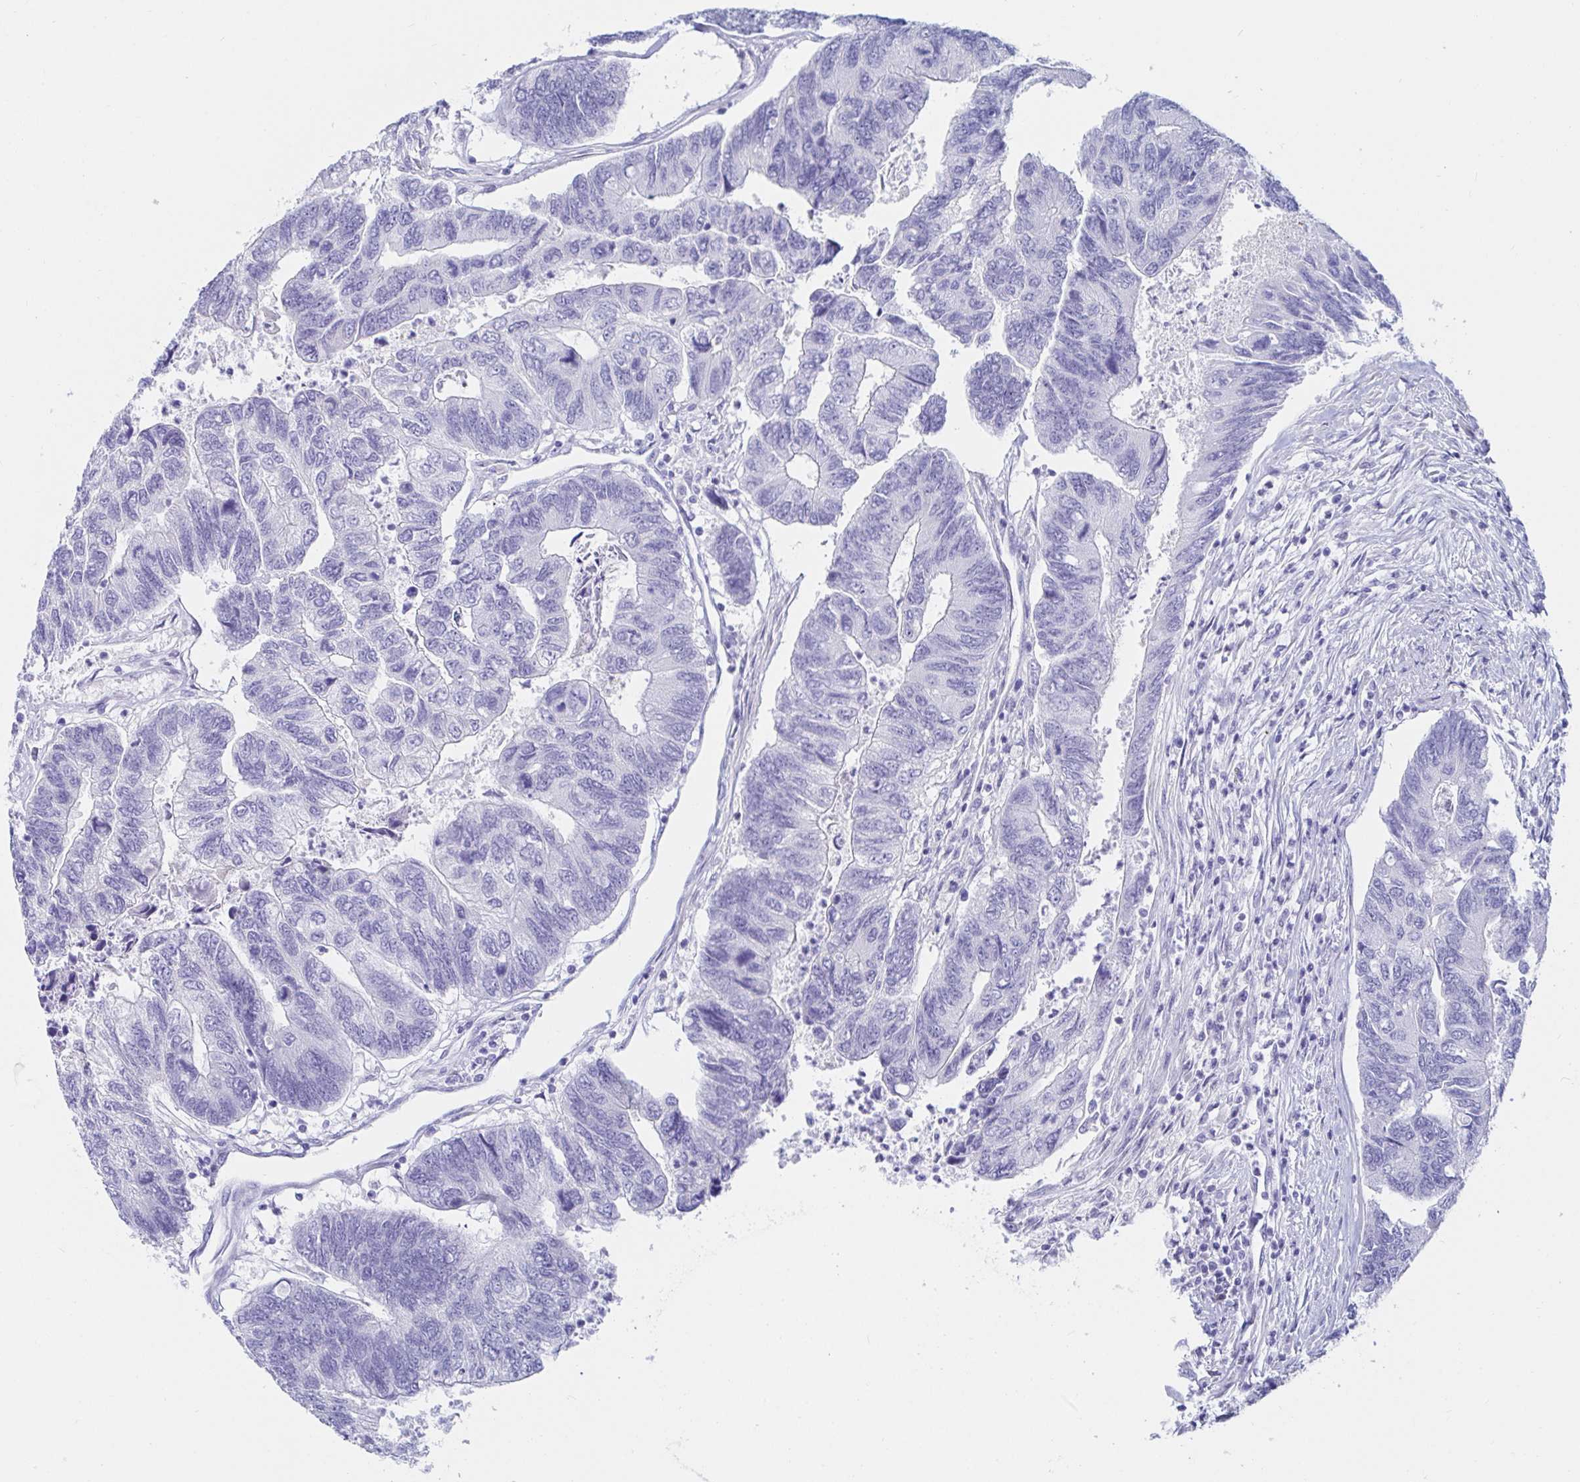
{"staining": {"intensity": "negative", "quantity": "none", "location": "none"}, "tissue": "colorectal cancer", "cell_type": "Tumor cells", "image_type": "cancer", "snomed": [{"axis": "morphology", "description": "Adenocarcinoma, NOS"}, {"axis": "topography", "description": "Colon"}], "caption": "The immunohistochemistry histopathology image has no significant expression in tumor cells of colorectal cancer (adenocarcinoma) tissue.", "gene": "C4orf17", "patient": {"sex": "female", "age": 67}}